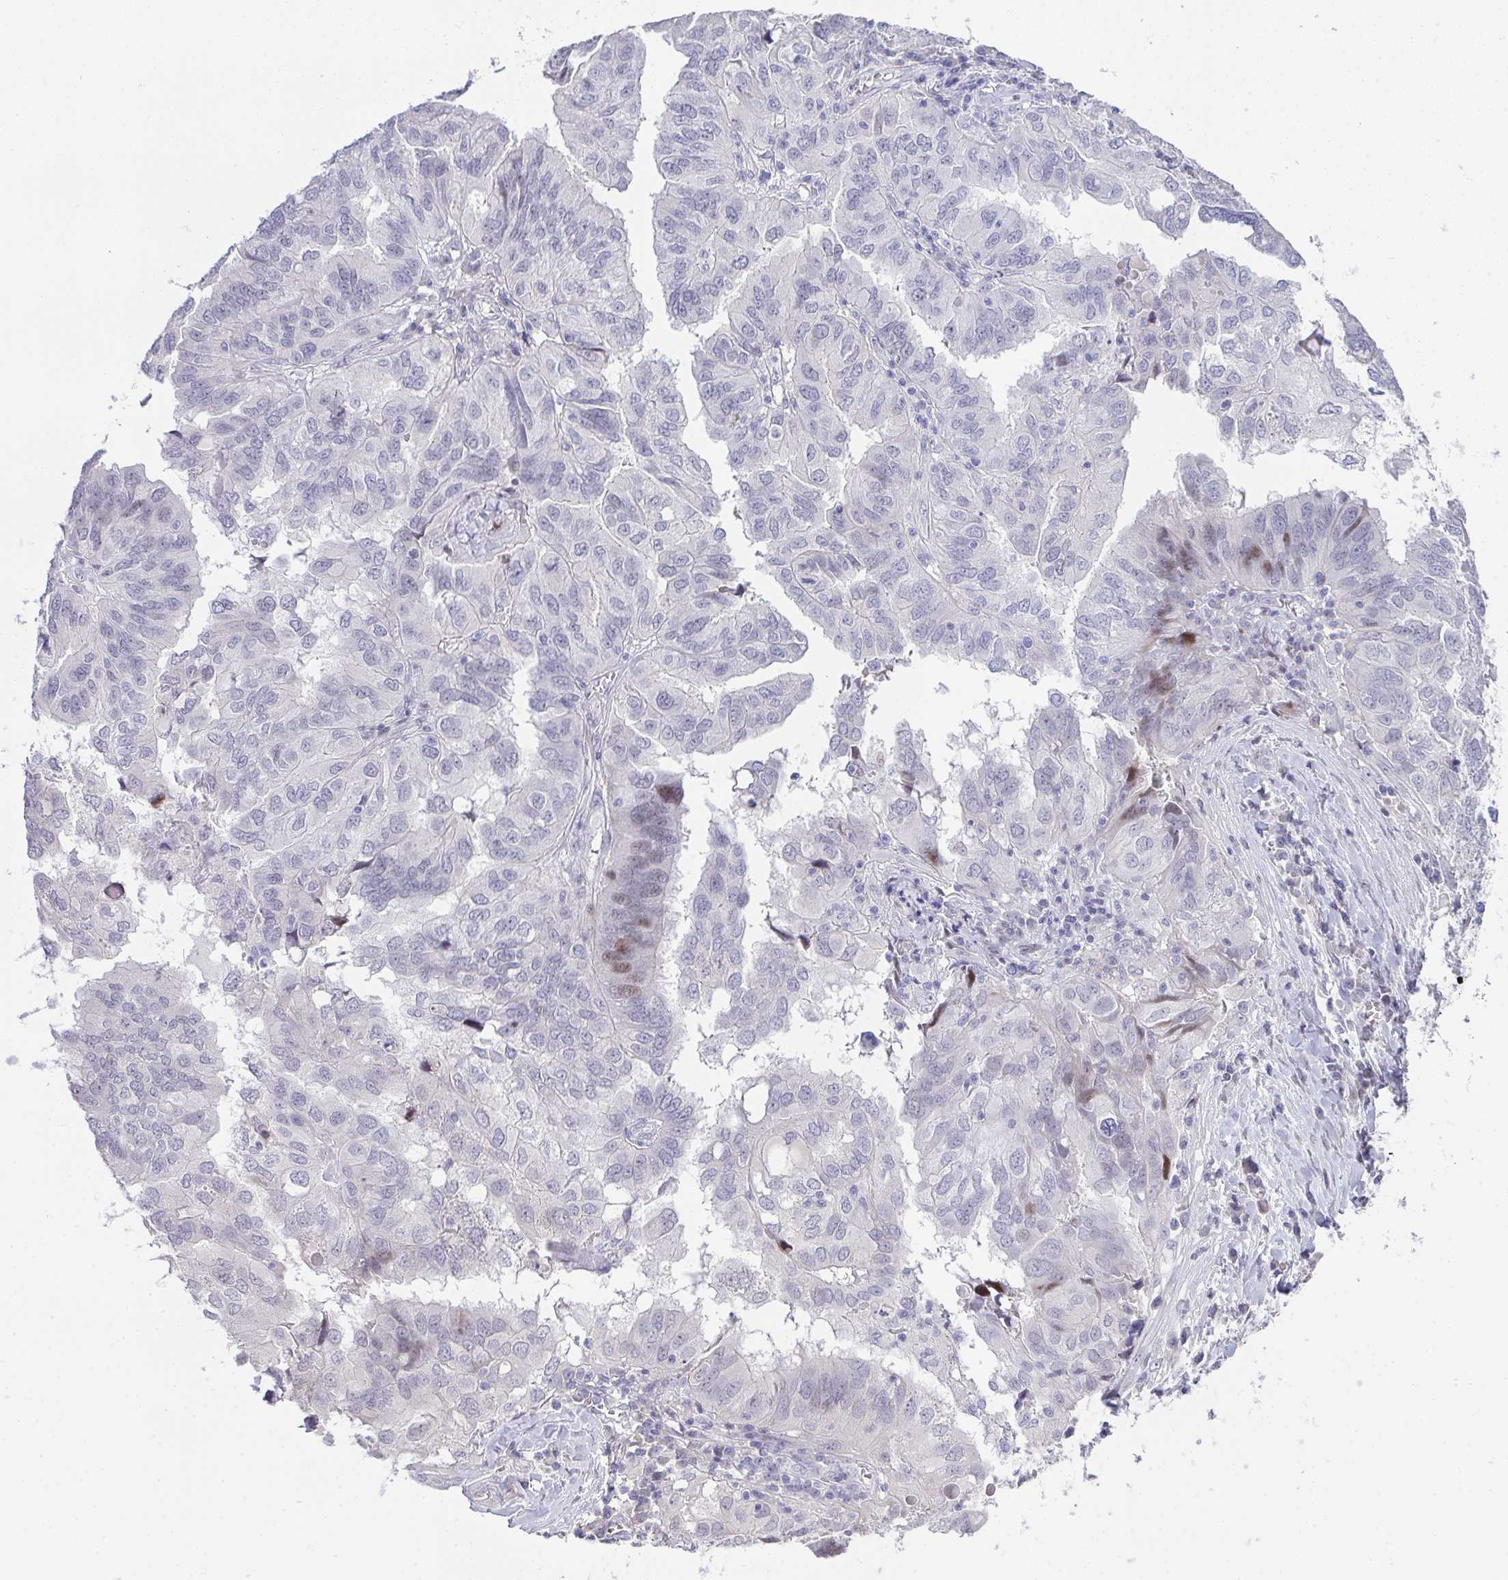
{"staining": {"intensity": "moderate", "quantity": "<25%", "location": "nuclear"}, "tissue": "ovarian cancer", "cell_type": "Tumor cells", "image_type": "cancer", "snomed": [{"axis": "morphology", "description": "Cystadenocarcinoma, serous, NOS"}, {"axis": "topography", "description": "Ovary"}], "caption": "Ovarian cancer (serous cystadenocarcinoma) tissue reveals moderate nuclear positivity in about <25% of tumor cells", "gene": "GALNT16", "patient": {"sex": "female", "age": 79}}